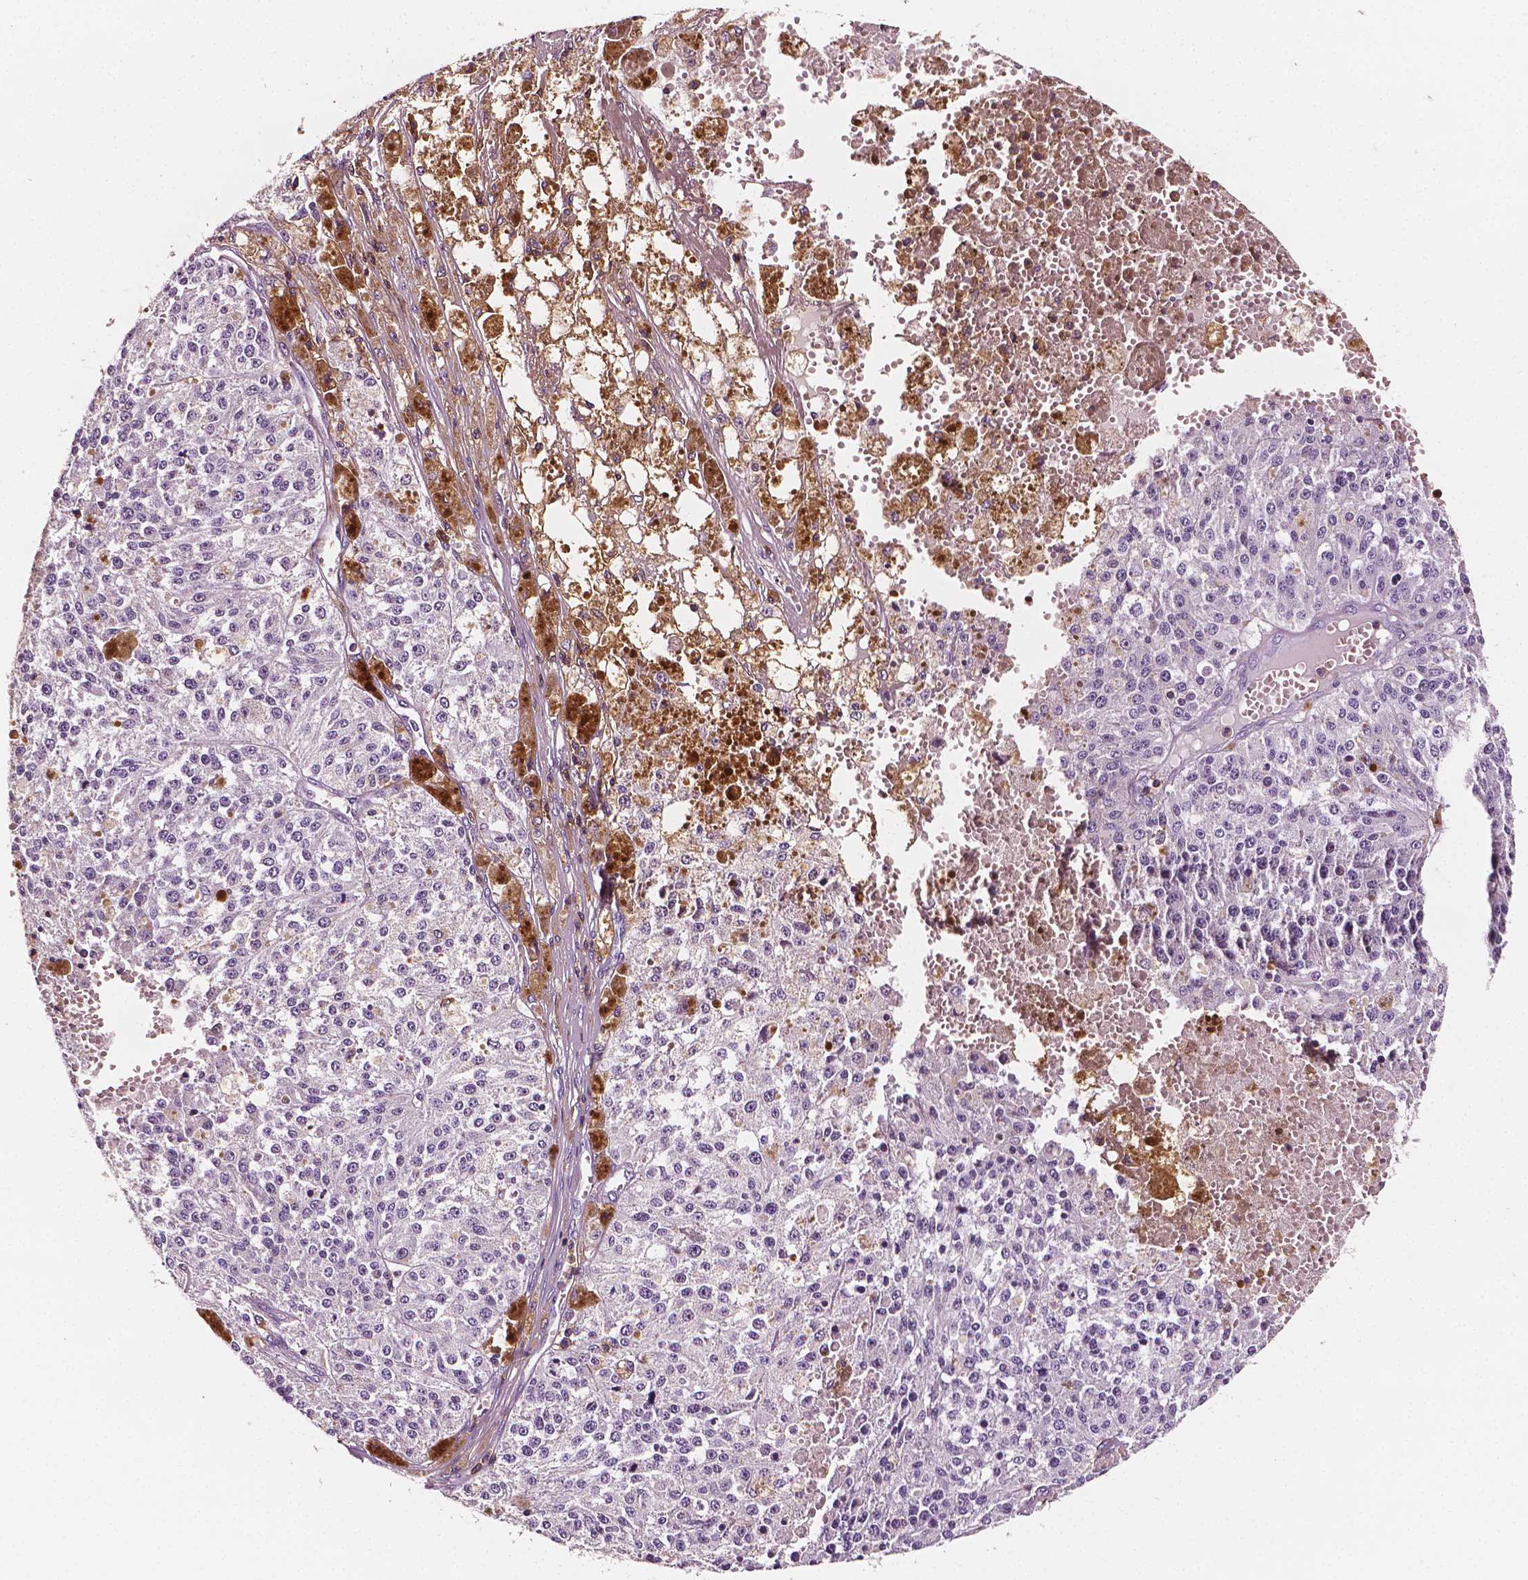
{"staining": {"intensity": "negative", "quantity": "none", "location": "none"}, "tissue": "melanoma", "cell_type": "Tumor cells", "image_type": "cancer", "snomed": [{"axis": "morphology", "description": "Malignant melanoma, Metastatic site"}, {"axis": "topography", "description": "Lymph node"}], "caption": "Immunohistochemical staining of melanoma shows no significant positivity in tumor cells.", "gene": "PTPRC", "patient": {"sex": "female", "age": 64}}